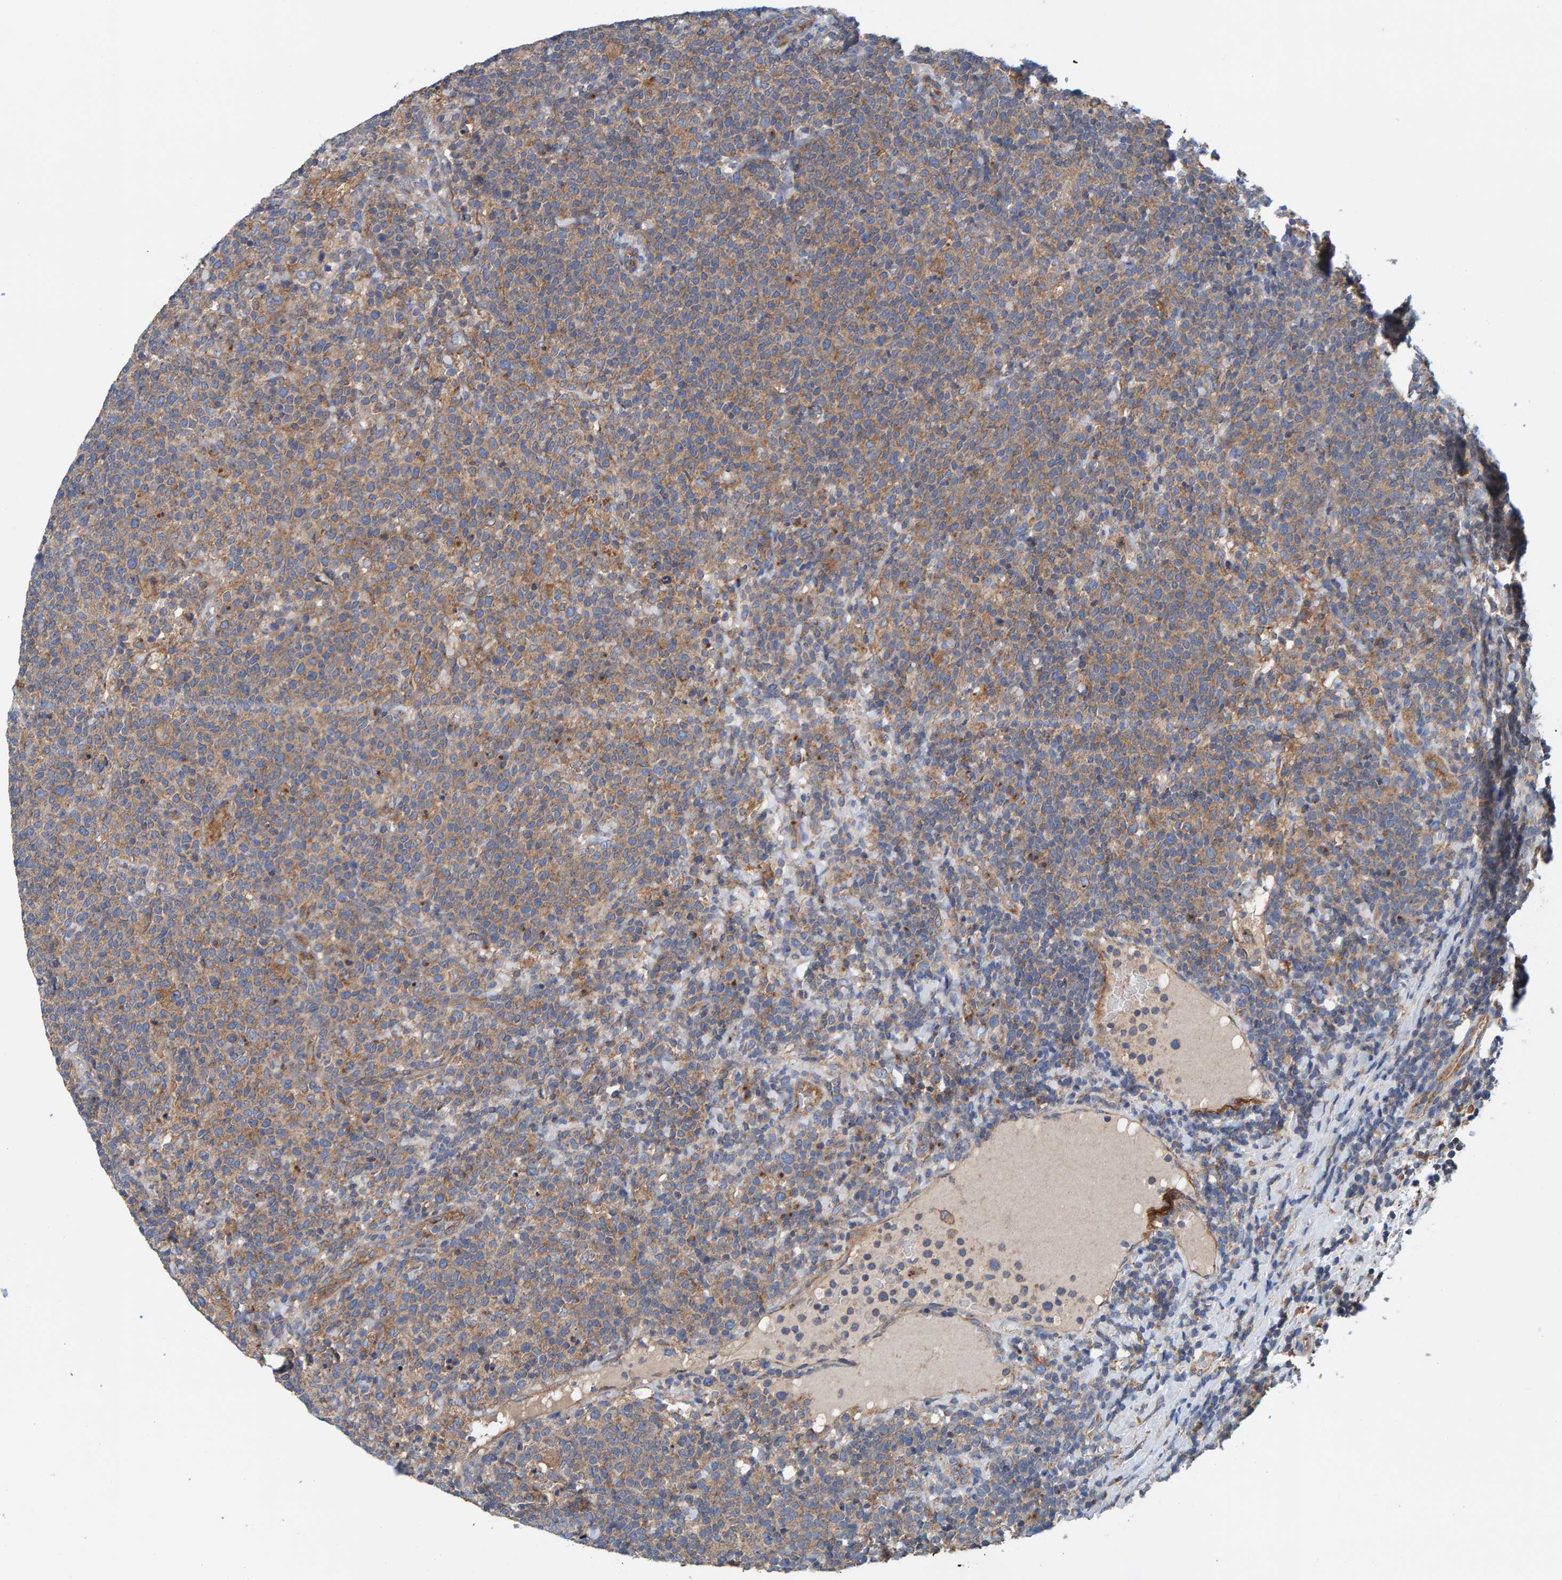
{"staining": {"intensity": "moderate", "quantity": ">75%", "location": "cytoplasmic/membranous"}, "tissue": "lymphoma", "cell_type": "Tumor cells", "image_type": "cancer", "snomed": [{"axis": "morphology", "description": "Malignant lymphoma, non-Hodgkin's type, High grade"}, {"axis": "topography", "description": "Lymph node"}], "caption": "IHC of high-grade malignant lymphoma, non-Hodgkin's type shows medium levels of moderate cytoplasmic/membranous positivity in approximately >75% of tumor cells.", "gene": "MKLN1", "patient": {"sex": "male", "age": 61}}